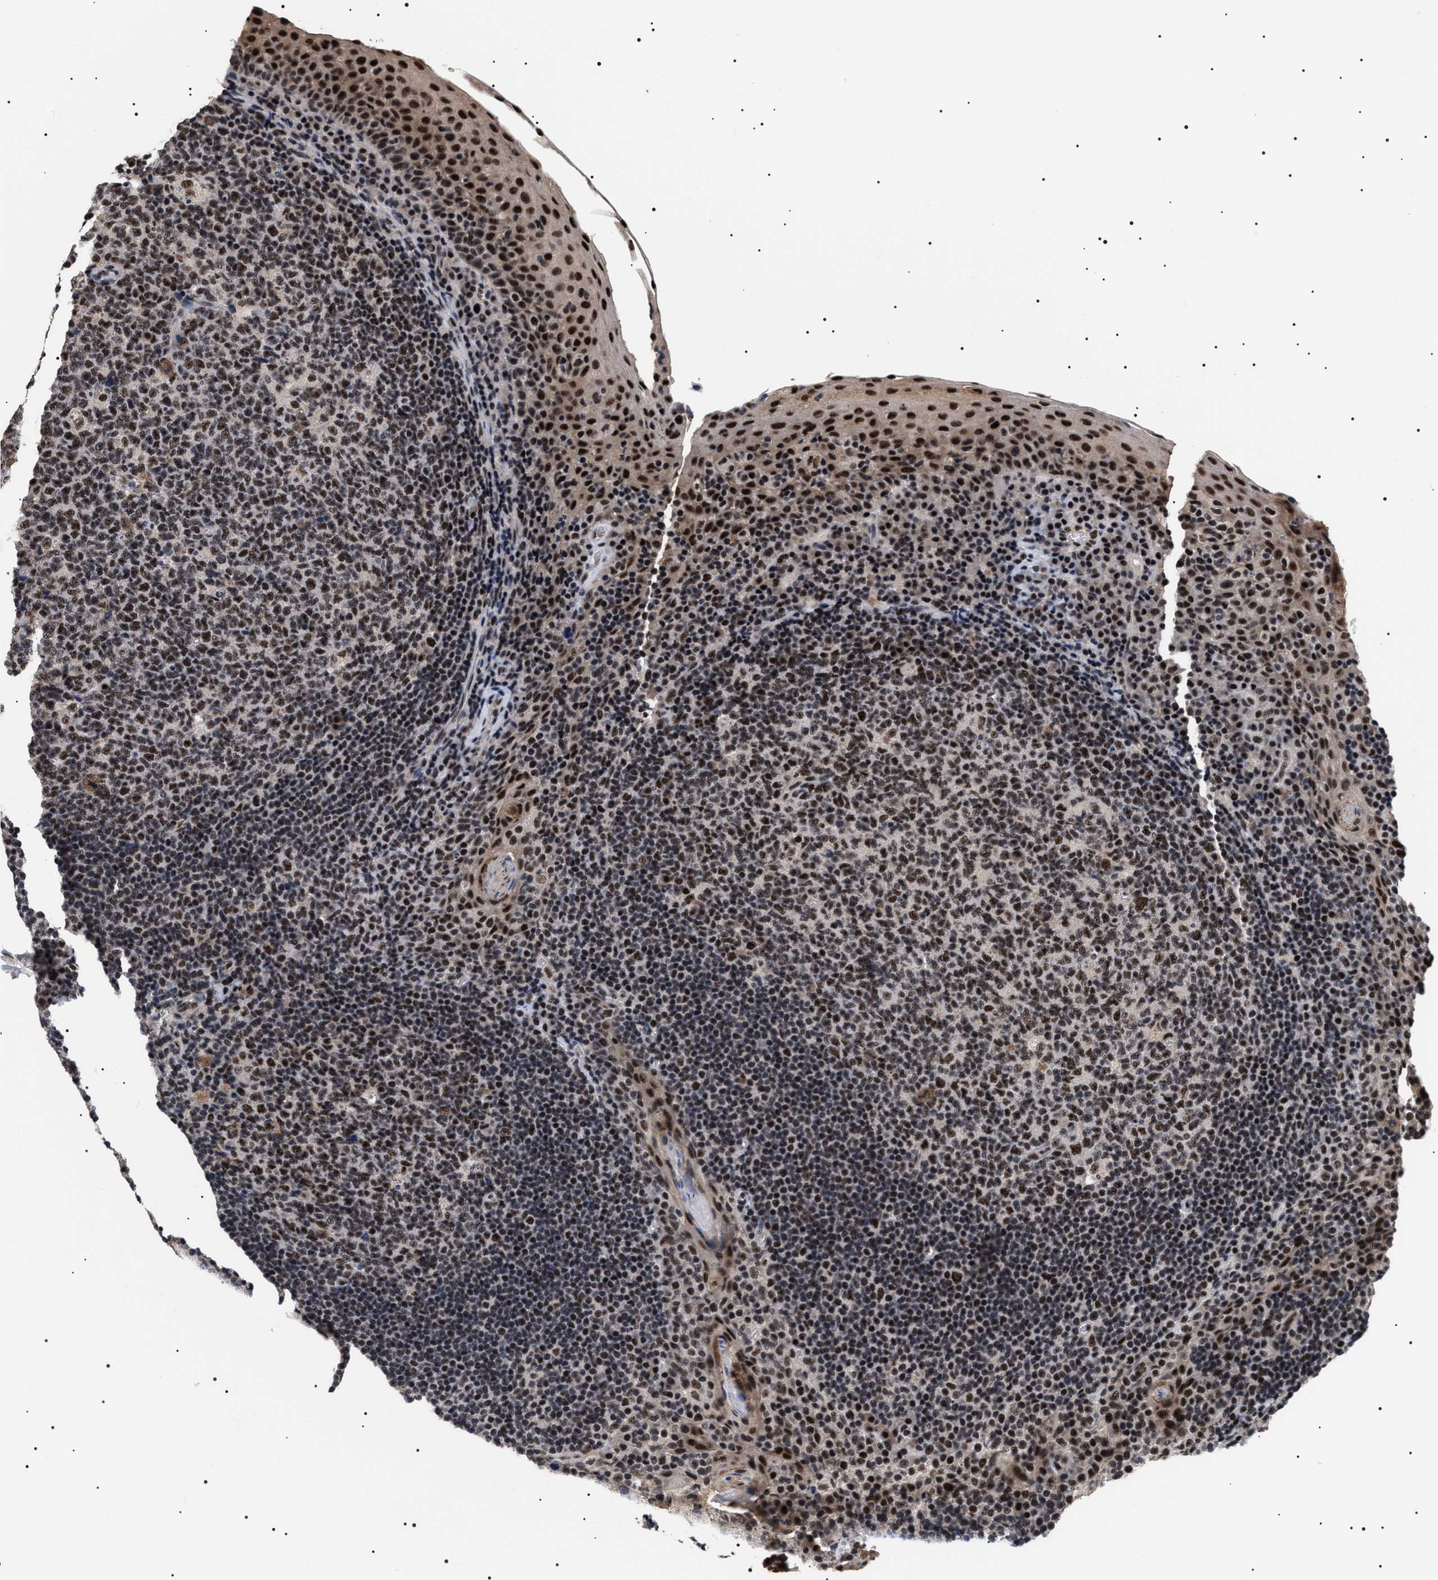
{"staining": {"intensity": "strong", "quantity": ">75%", "location": "nuclear"}, "tissue": "tonsil", "cell_type": "Germinal center cells", "image_type": "normal", "snomed": [{"axis": "morphology", "description": "Normal tissue, NOS"}, {"axis": "topography", "description": "Tonsil"}], "caption": "This is a micrograph of immunohistochemistry (IHC) staining of normal tonsil, which shows strong expression in the nuclear of germinal center cells.", "gene": "CAAP1", "patient": {"sex": "male", "age": 17}}